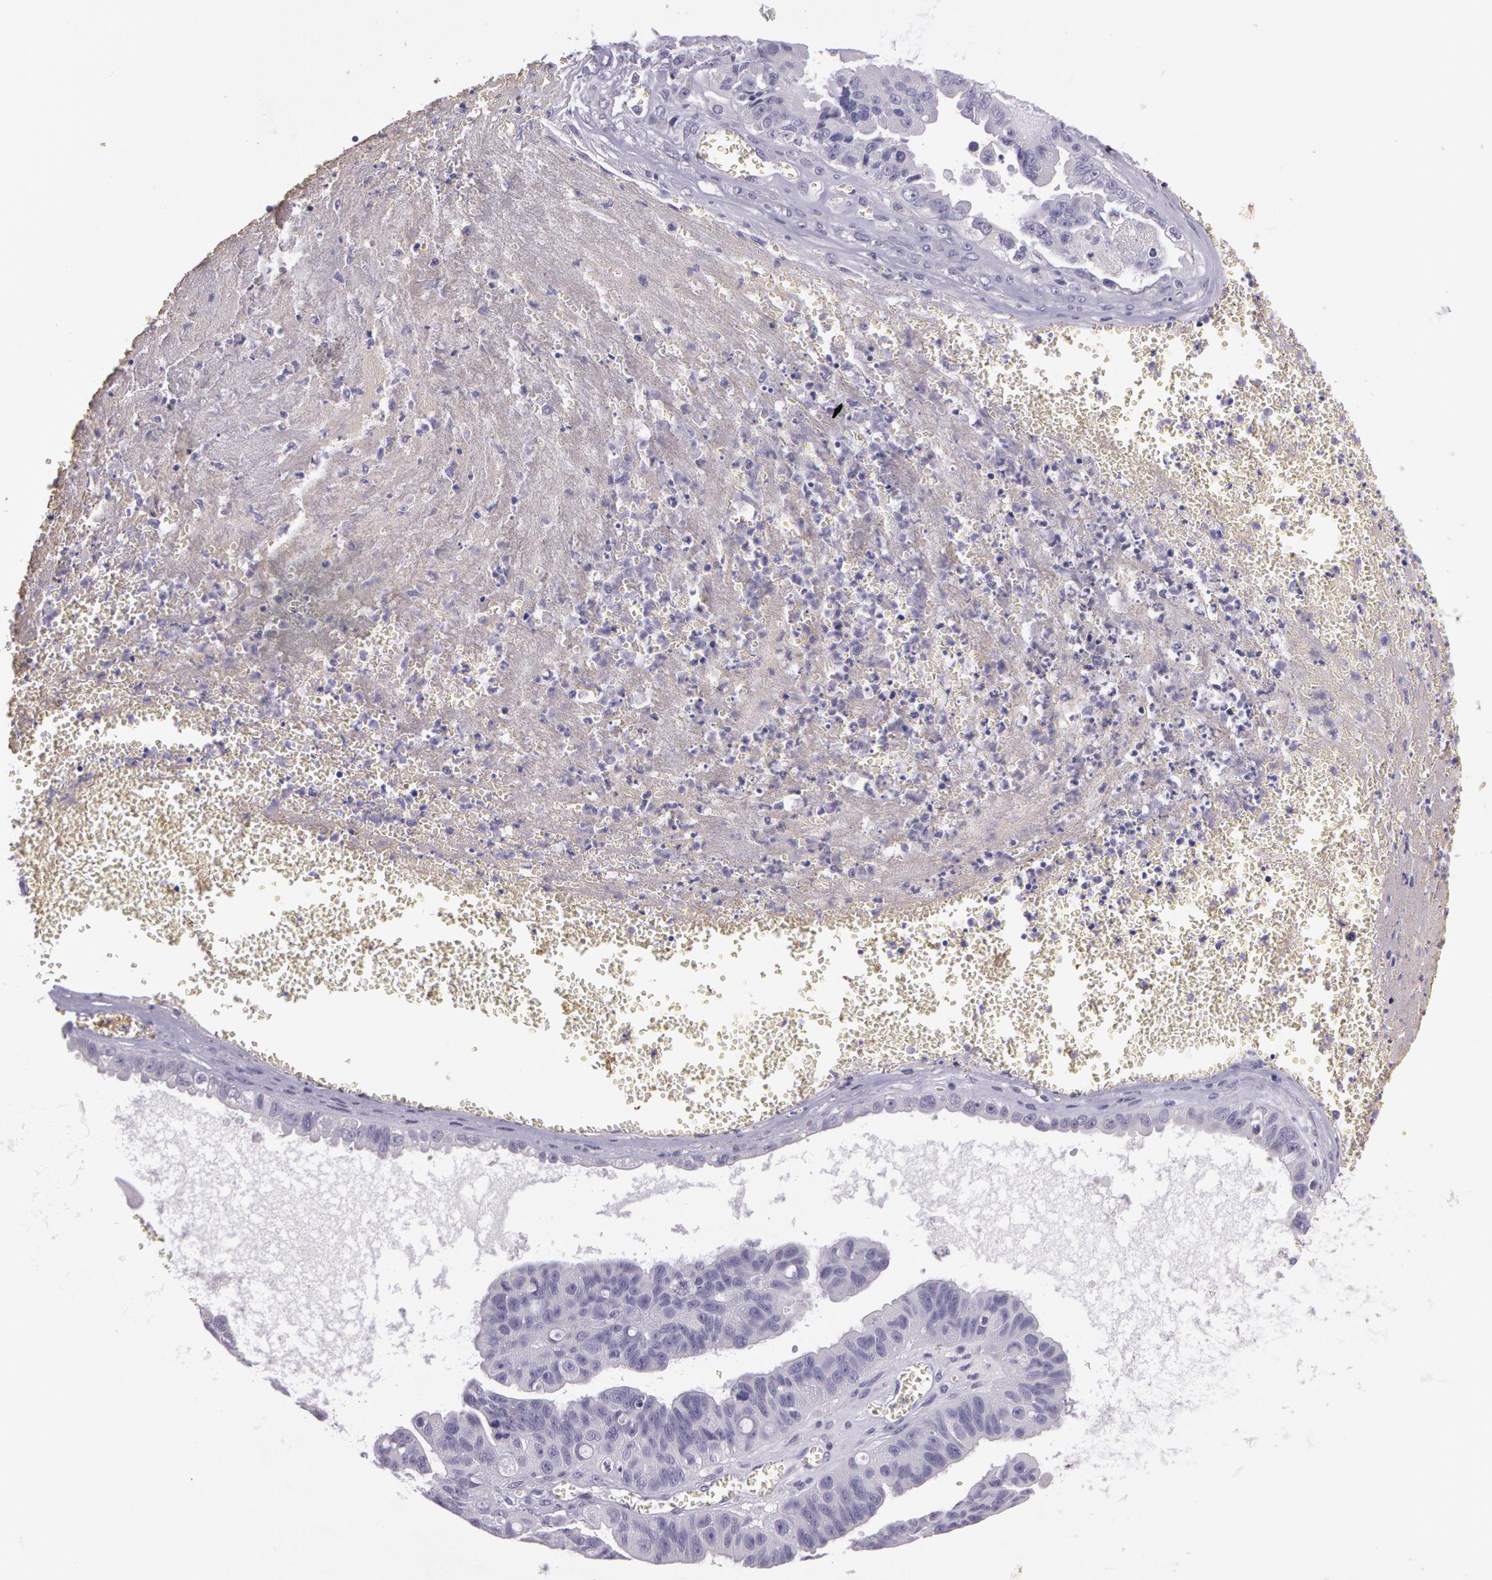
{"staining": {"intensity": "negative", "quantity": "none", "location": "none"}, "tissue": "ovarian cancer", "cell_type": "Tumor cells", "image_type": "cancer", "snomed": [{"axis": "morphology", "description": "Carcinoma, endometroid"}, {"axis": "topography", "description": "Ovary"}], "caption": "This is an immunohistochemistry (IHC) histopathology image of human endometroid carcinoma (ovarian). There is no positivity in tumor cells.", "gene": "G2E3", "patient": {"sex": "female", "age": 85}}